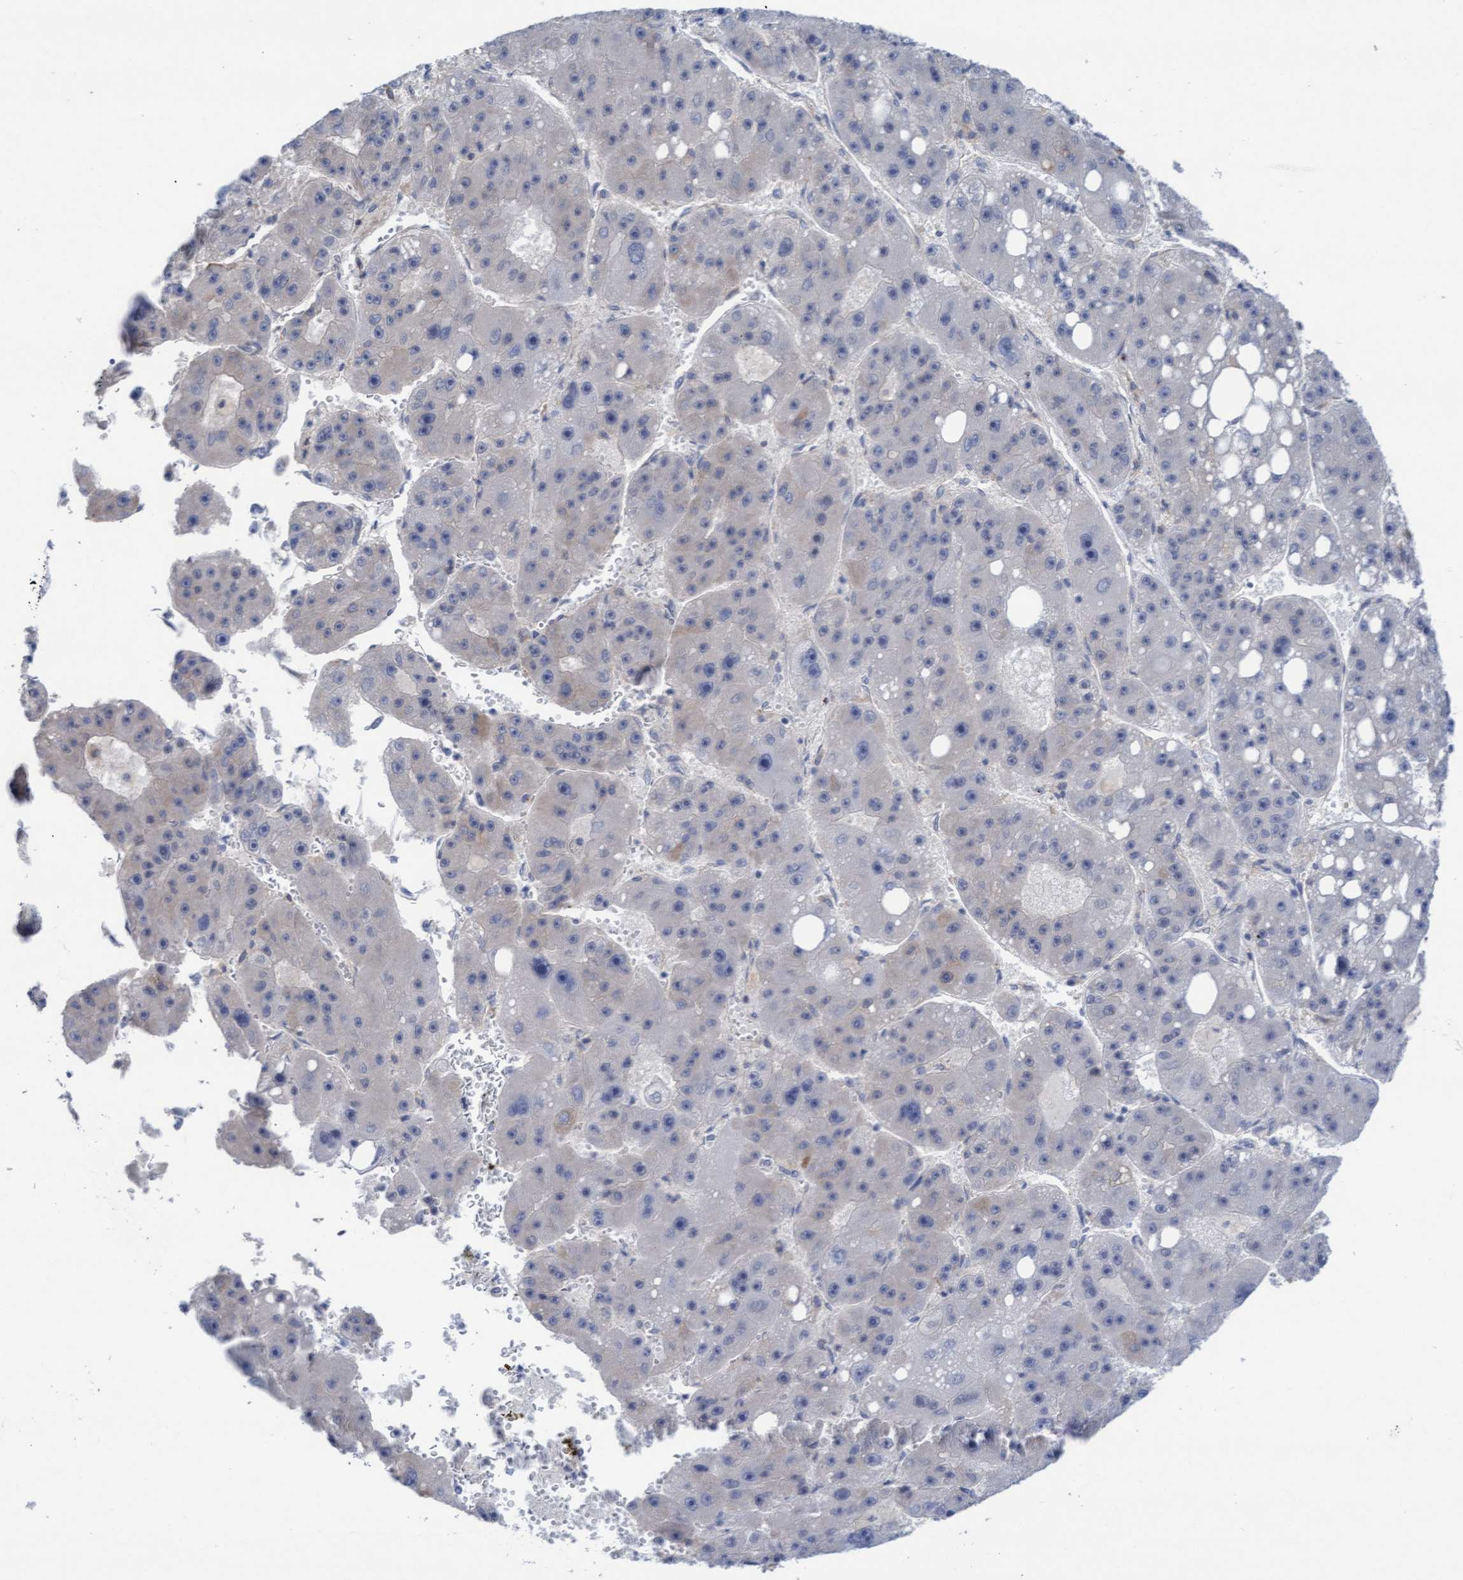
{"staining": {"intensity": "negative", "quantity": "none", "location": "none"}, "tissue": "liver cancer", "cell_type": "Tumor cells", "image_type": "cancer", "snomed": [{"axis": "morphology", "description": "Carcinoma, Hepatocellular, NOS"}, {"axis": "topography", "description": "Liver"}], "caption": "A high-resolution histopathology image shows IHC staining of liver cancer, which shows no significant positivity in tumor cells.", "gene": "PLCD1", "patient": {"sex": "female", "age": 61}}